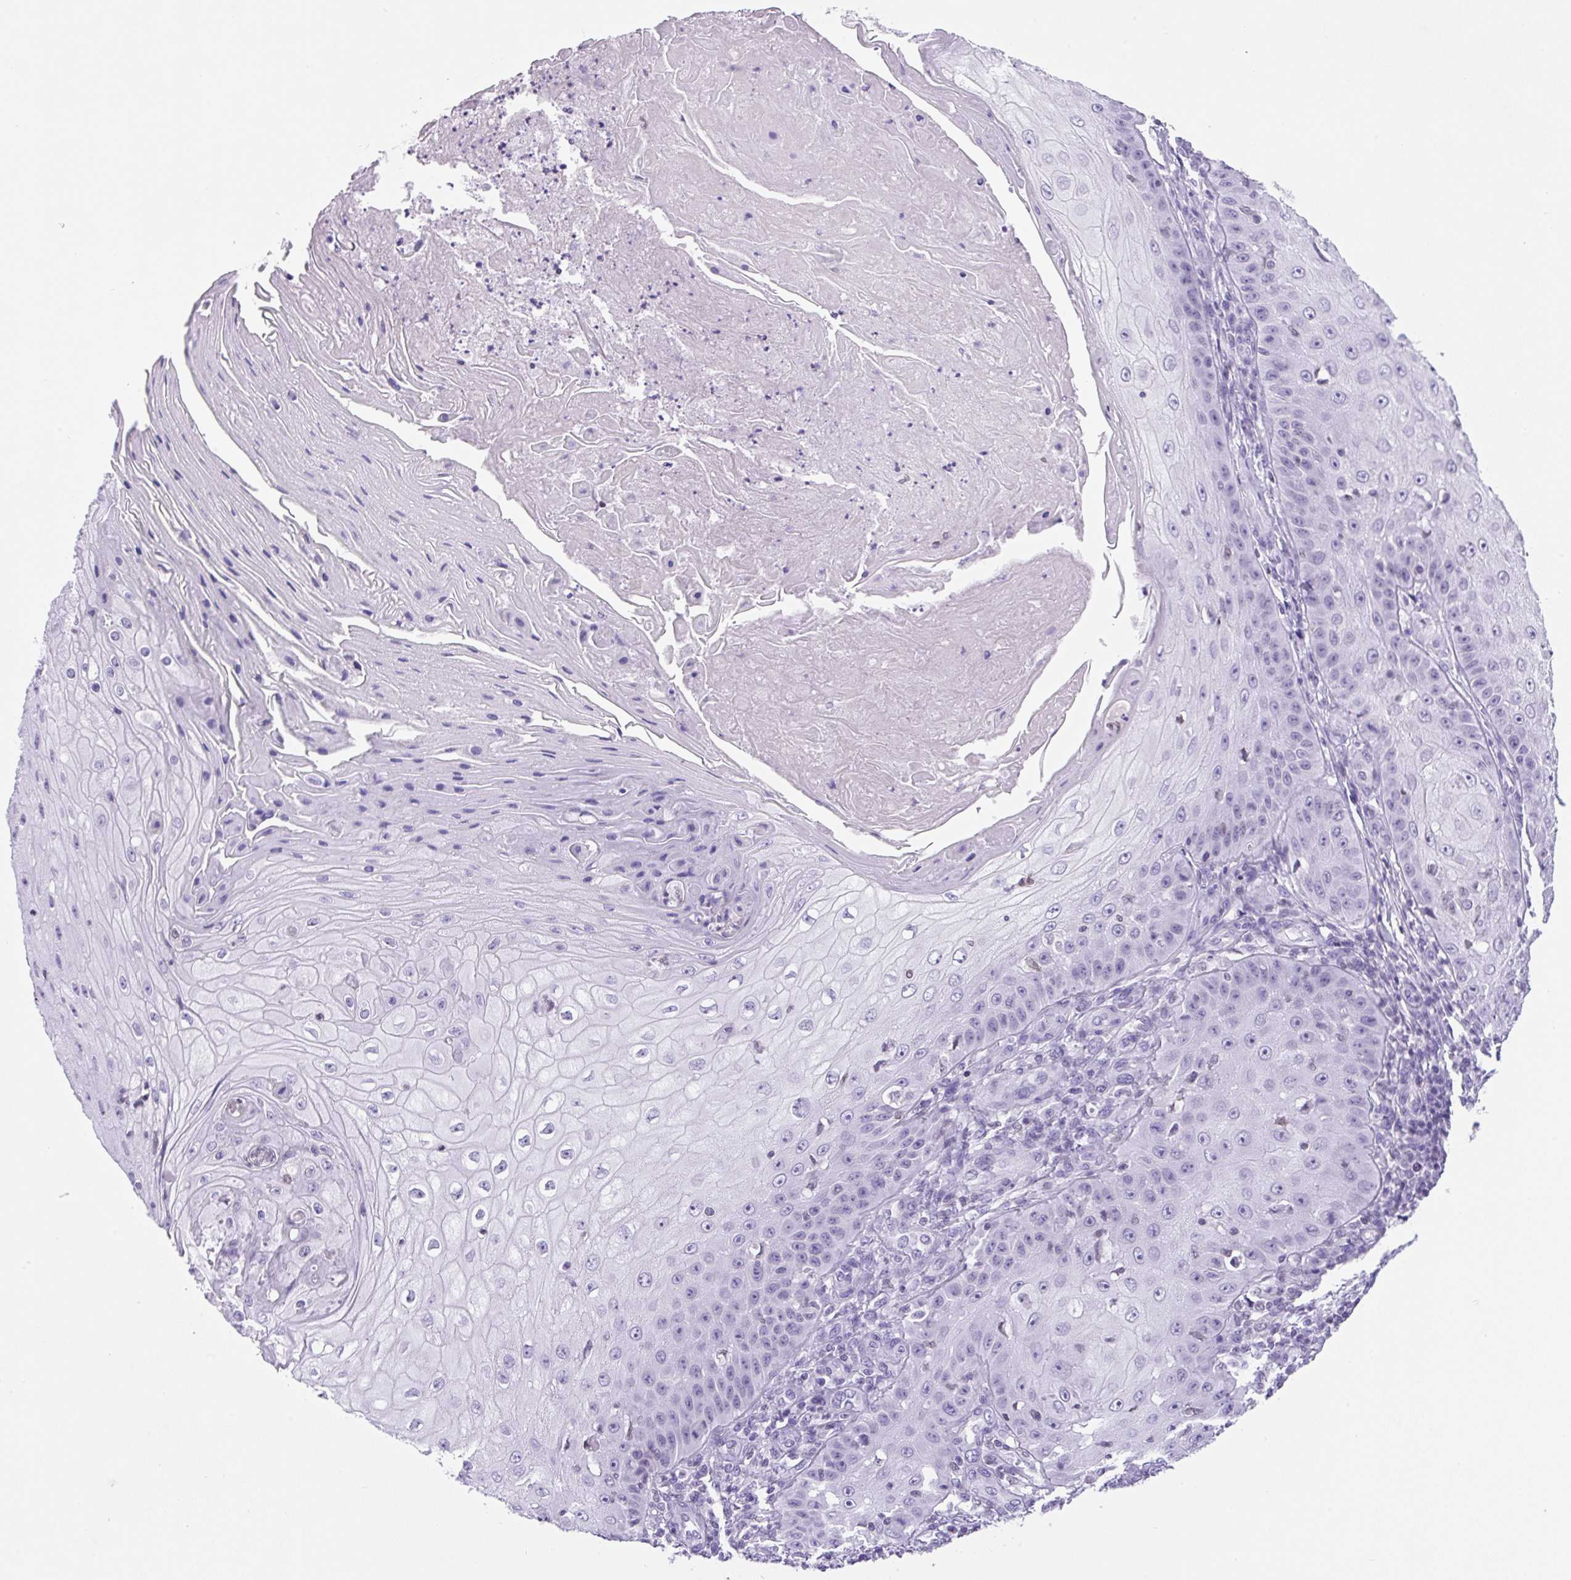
{"staining": {"intensity": "negative", "quantity": "none", "location": "none"}, "tissue": "skin cancer", "cell_type": "Tumor cells", "image_type": "cancer", "snomed": [{"axis": "morphology", "description": "Squamous cell carcinoma, NOS"}, {"axis": "topography", "description": "Skin"}], "caption": "A histopathology image of skin squamous cell carcinoma stained for a protein demonstrates no brown staining in tumor cells.", "gene": "VPREB1", "patient": {"sex": "male", "age": 70}}